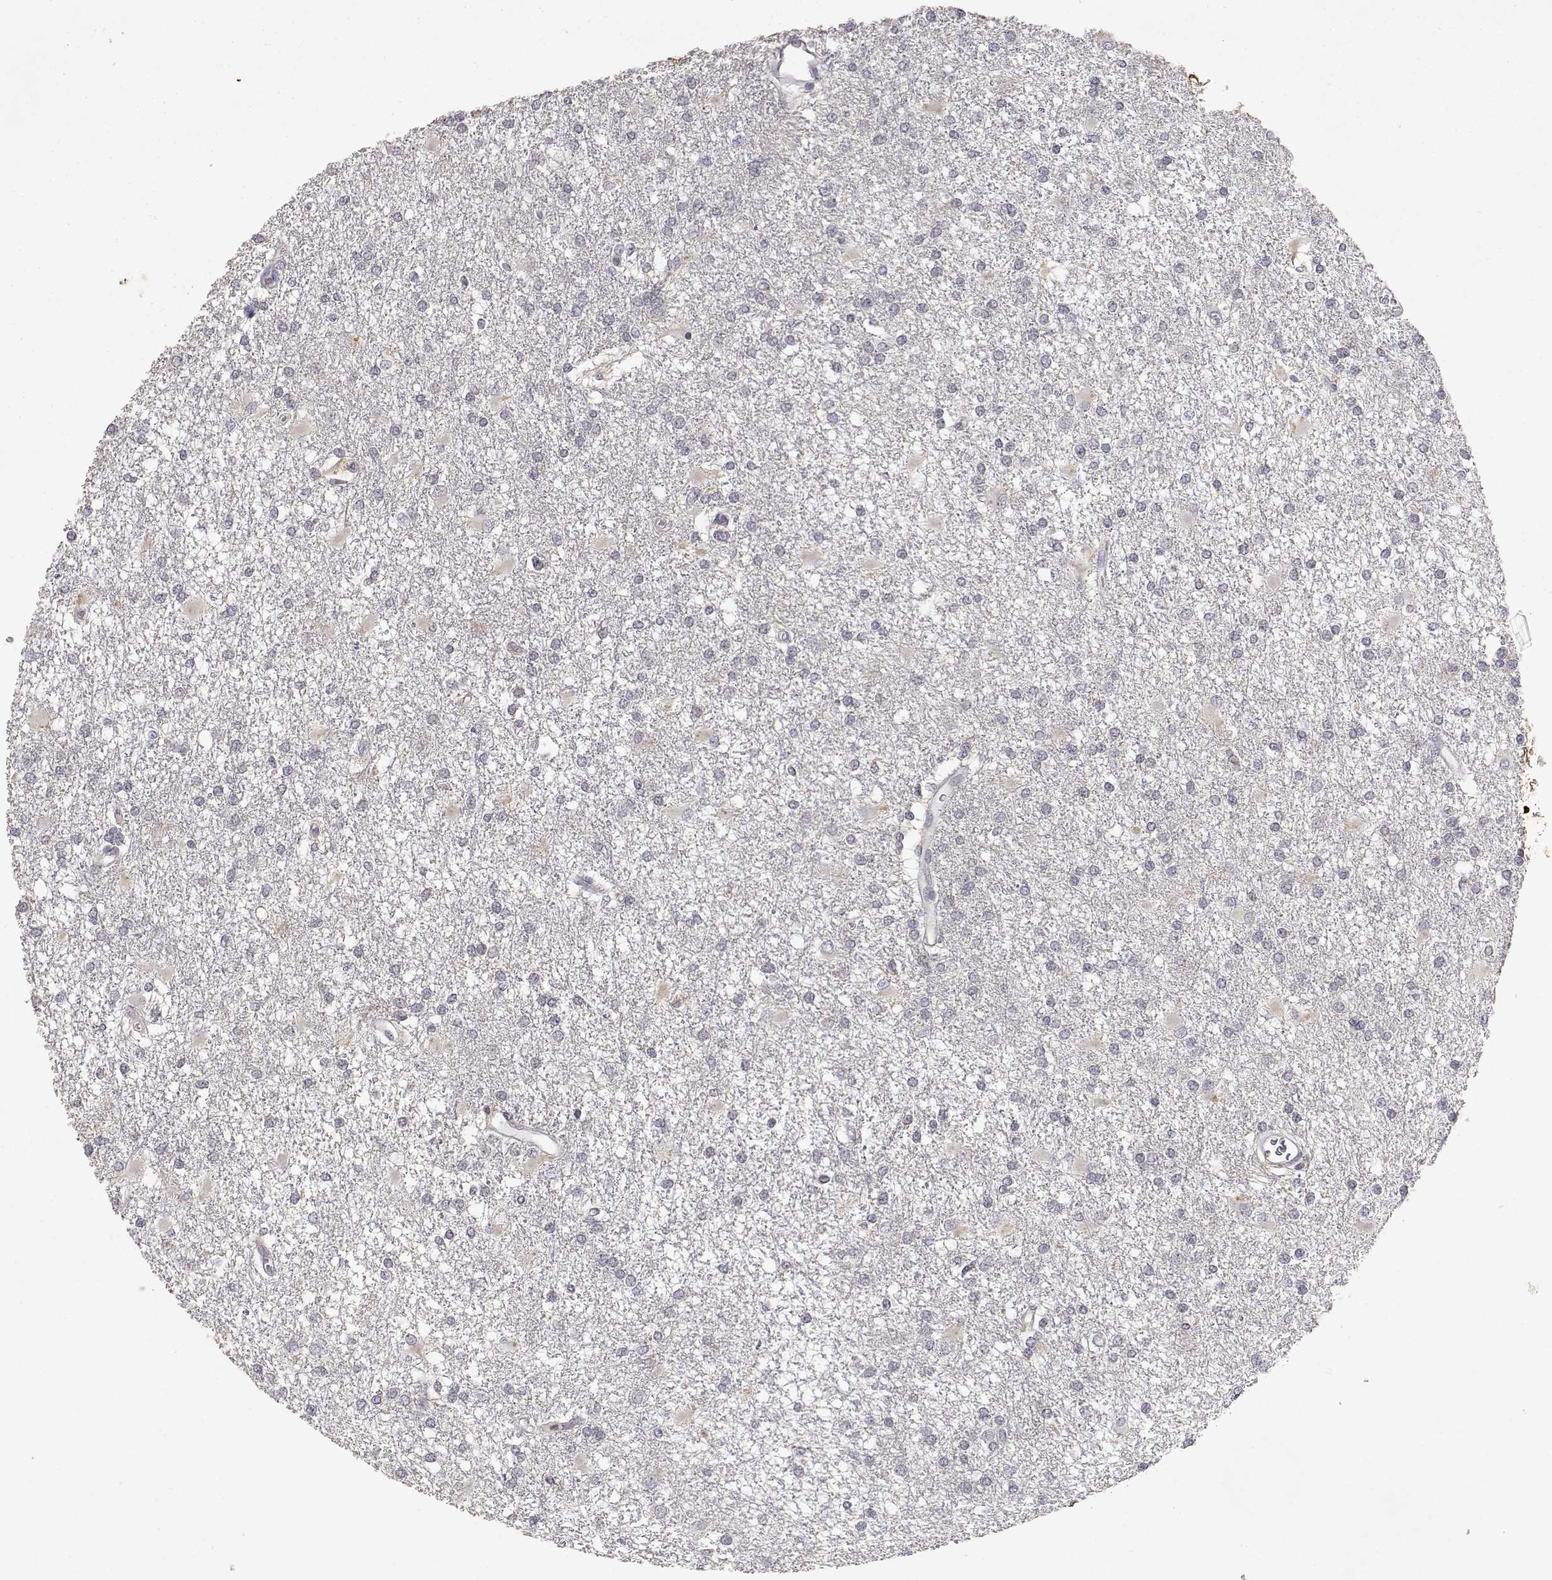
{"staining": {"intensity": "negative", "quantity": "none", "location": "none"}, "tissue": "glioma", "cell_type": "Tumor cells", "image_type": "cancer", "snomed": [{"axis": "morphology", "description": "Glioma, malignant, High grade"}, {"axis": "topography", "description": "Cerebral cortex"}], "caption": "Immunohistochemistry (IHC) micrograph of neoplastic tissue: human malignant glioma (high-grade) stained with DAB (3,3'-diaminobenzidine) displays no significant protein staining in tumor cells.", "gene": "RAD51", "patient": {"sex": "male", "age": 79}}